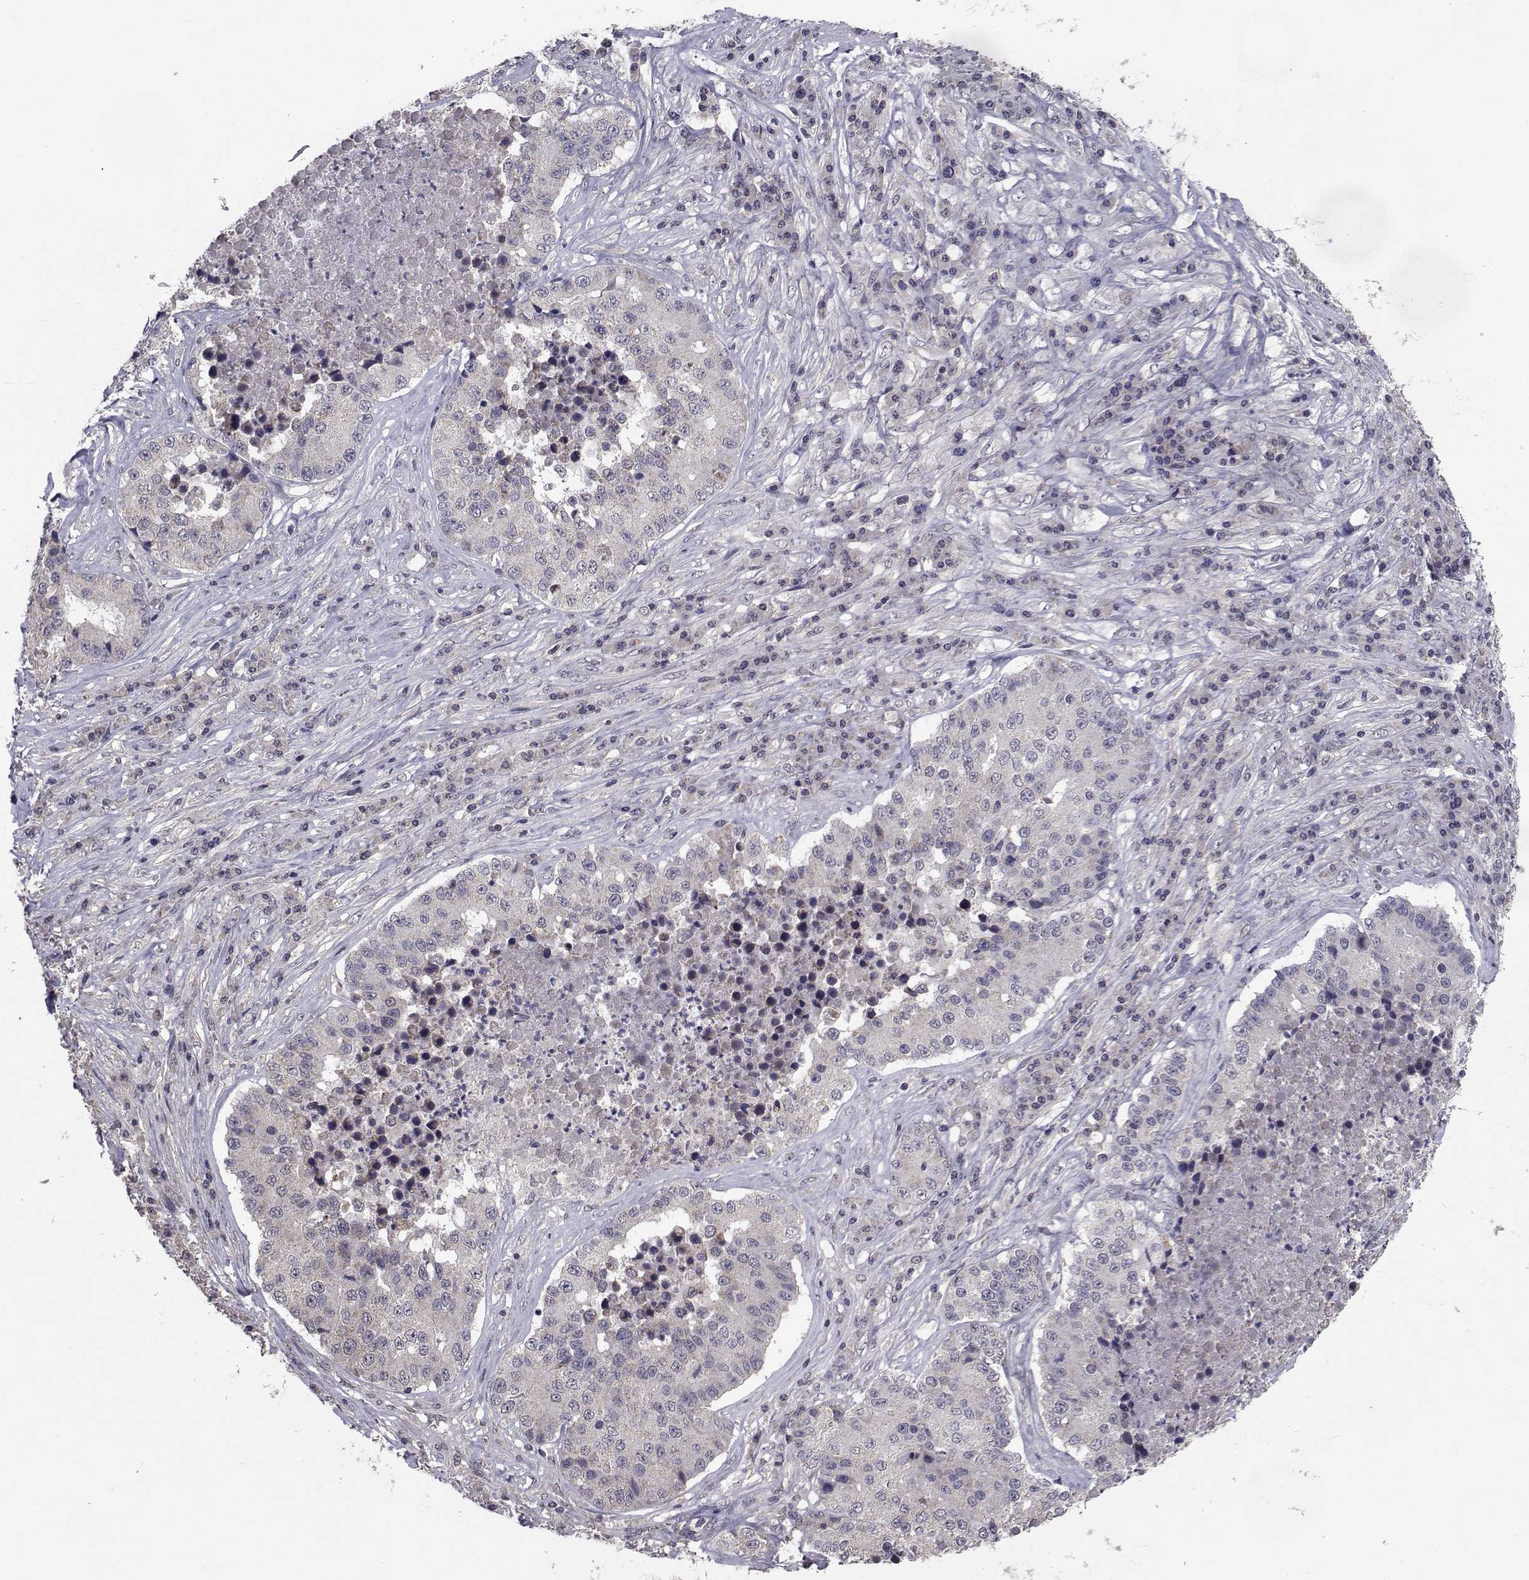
{"staining": {"intensity": "negative", "quantity": "none", "location": "none"}, "tissue": "stomach cancer", "cell_type": "Tumor cells", "image_type": "cancer", "snomed": [{"axis": "morphology", "description": "Adenocarcinoma, NOS"}, {"axis": "topography", "description": "Stomach"}], "caption": "An image of human stomach cancer (adenocarcinoma) is negative for staining in tumor cells. (Immunohistochemistry (ihc), brightfield microscopy, high magnification).", "gene": "CYP2S1", "patient": {"sex": "male", "age": 71}}